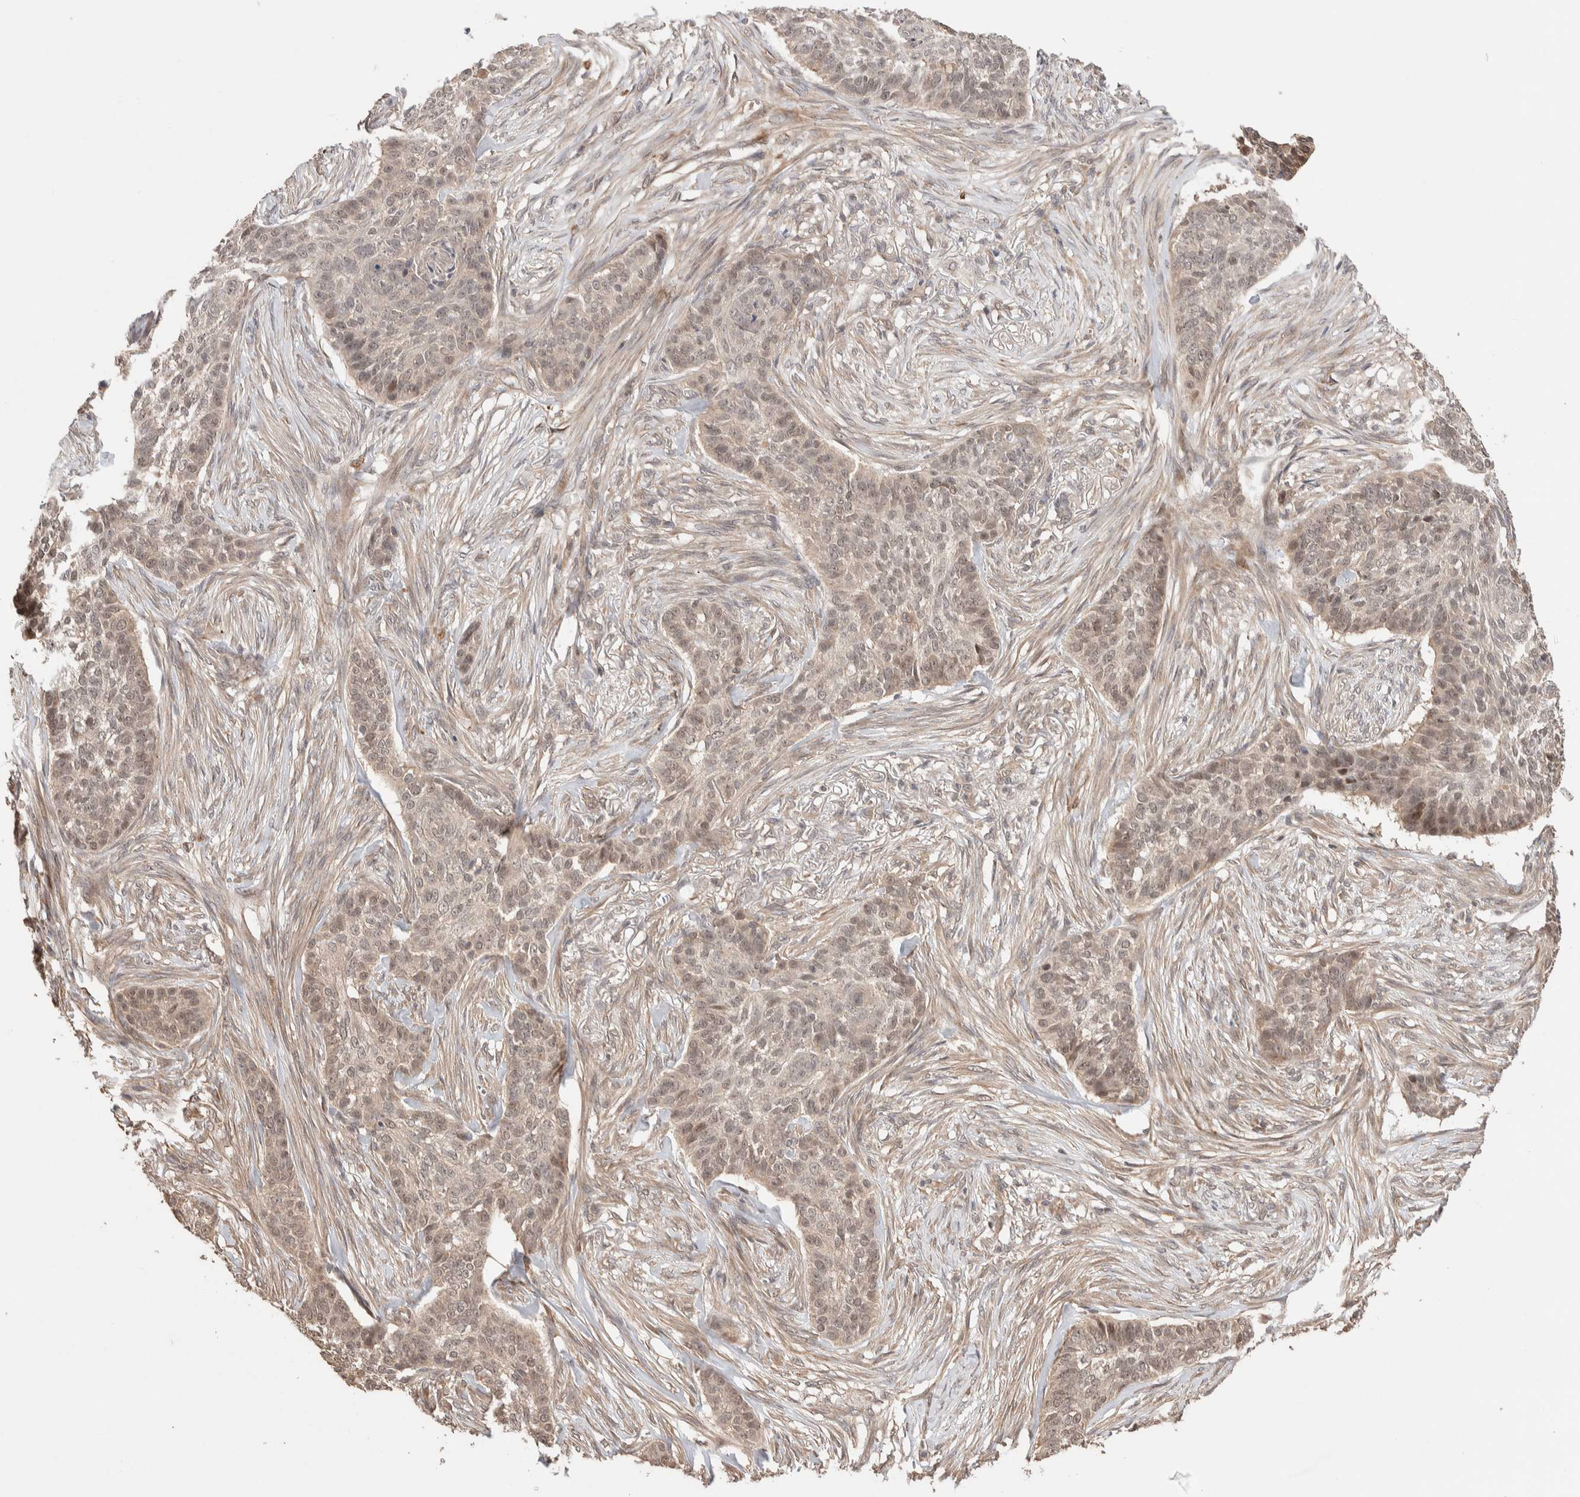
{"staining": {"intensity": "weak", "quantity": ">75%", "location": "cytoplasmic/membranous,nuclear"}, "tissue": "skin cancer", "cell_type": "Tumor cells", "image_type": "cancer", "snomed": [{"axis": "morphology", "description": "Basal cell carcinoma"}, {"axis": "topography", "description": "Skin"}], "caption": "A low amount of weak cytoplasmic/membranous and nuclear positivity is identified in about >75% of tumor cells in skin basal cell carcinoma tissue.", "gene": "PRDM15", "patient": {"sex": "male", "age": 85}}